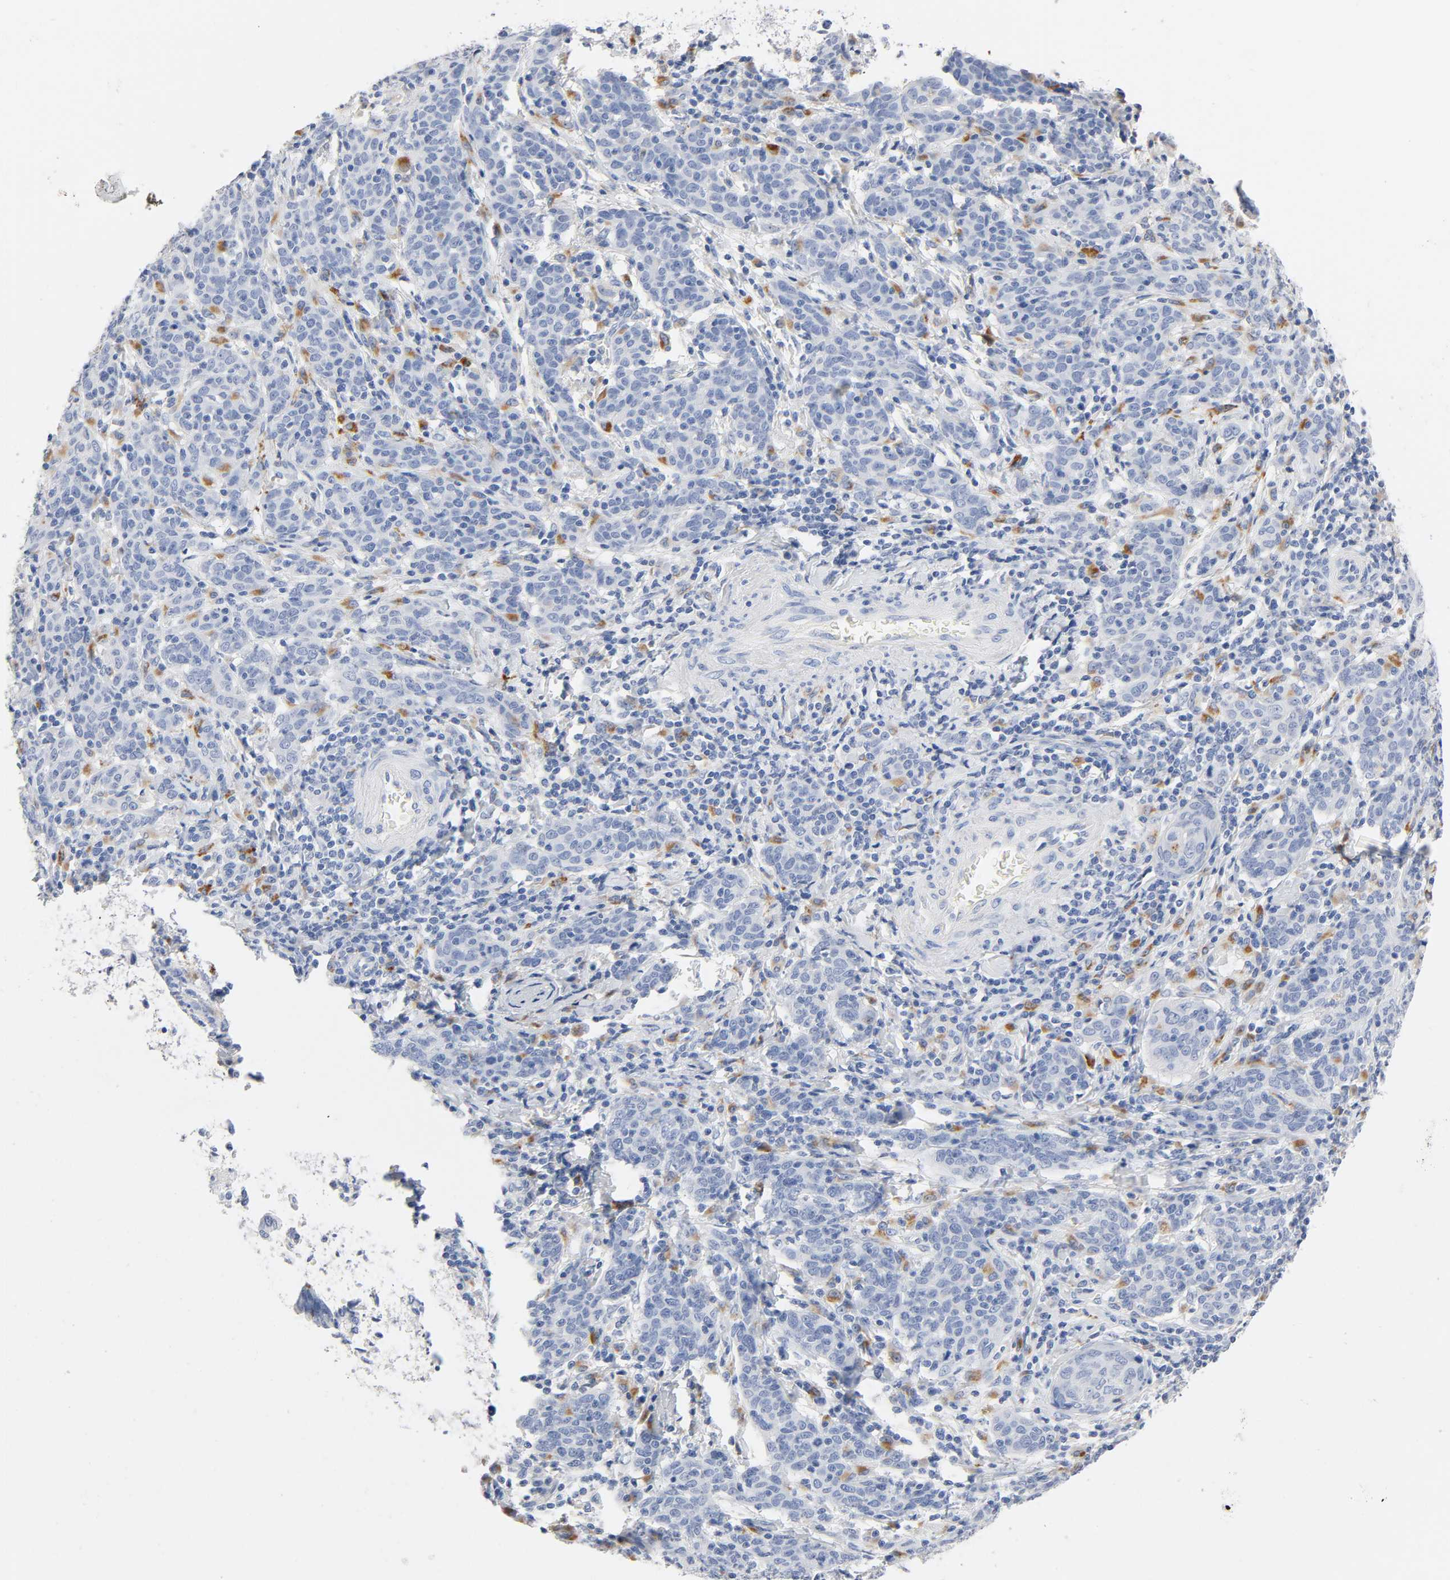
{"staining": {"intensity": "negative", "quantity": "none", "location": "none"}, "tissue": "cervical cancer", "cell_type": "Tumor cells", "image_type": "cancer", "snomed": [{"axis": "morphology", "description": "Normal tissue, NOS"}, {"axis": "morphology", "description": "Squamous cell carcinoma, NOS"}, {"axis": "topography", "description": "Cervix"}], "caption": "Immunohistochemistry histopathology image of human cervical cancer stained for a protein (brown), which demonstrates no positivity in tumor cells.", "gene": "PLP1", "patient": {"sex": "female", "age": 67}}